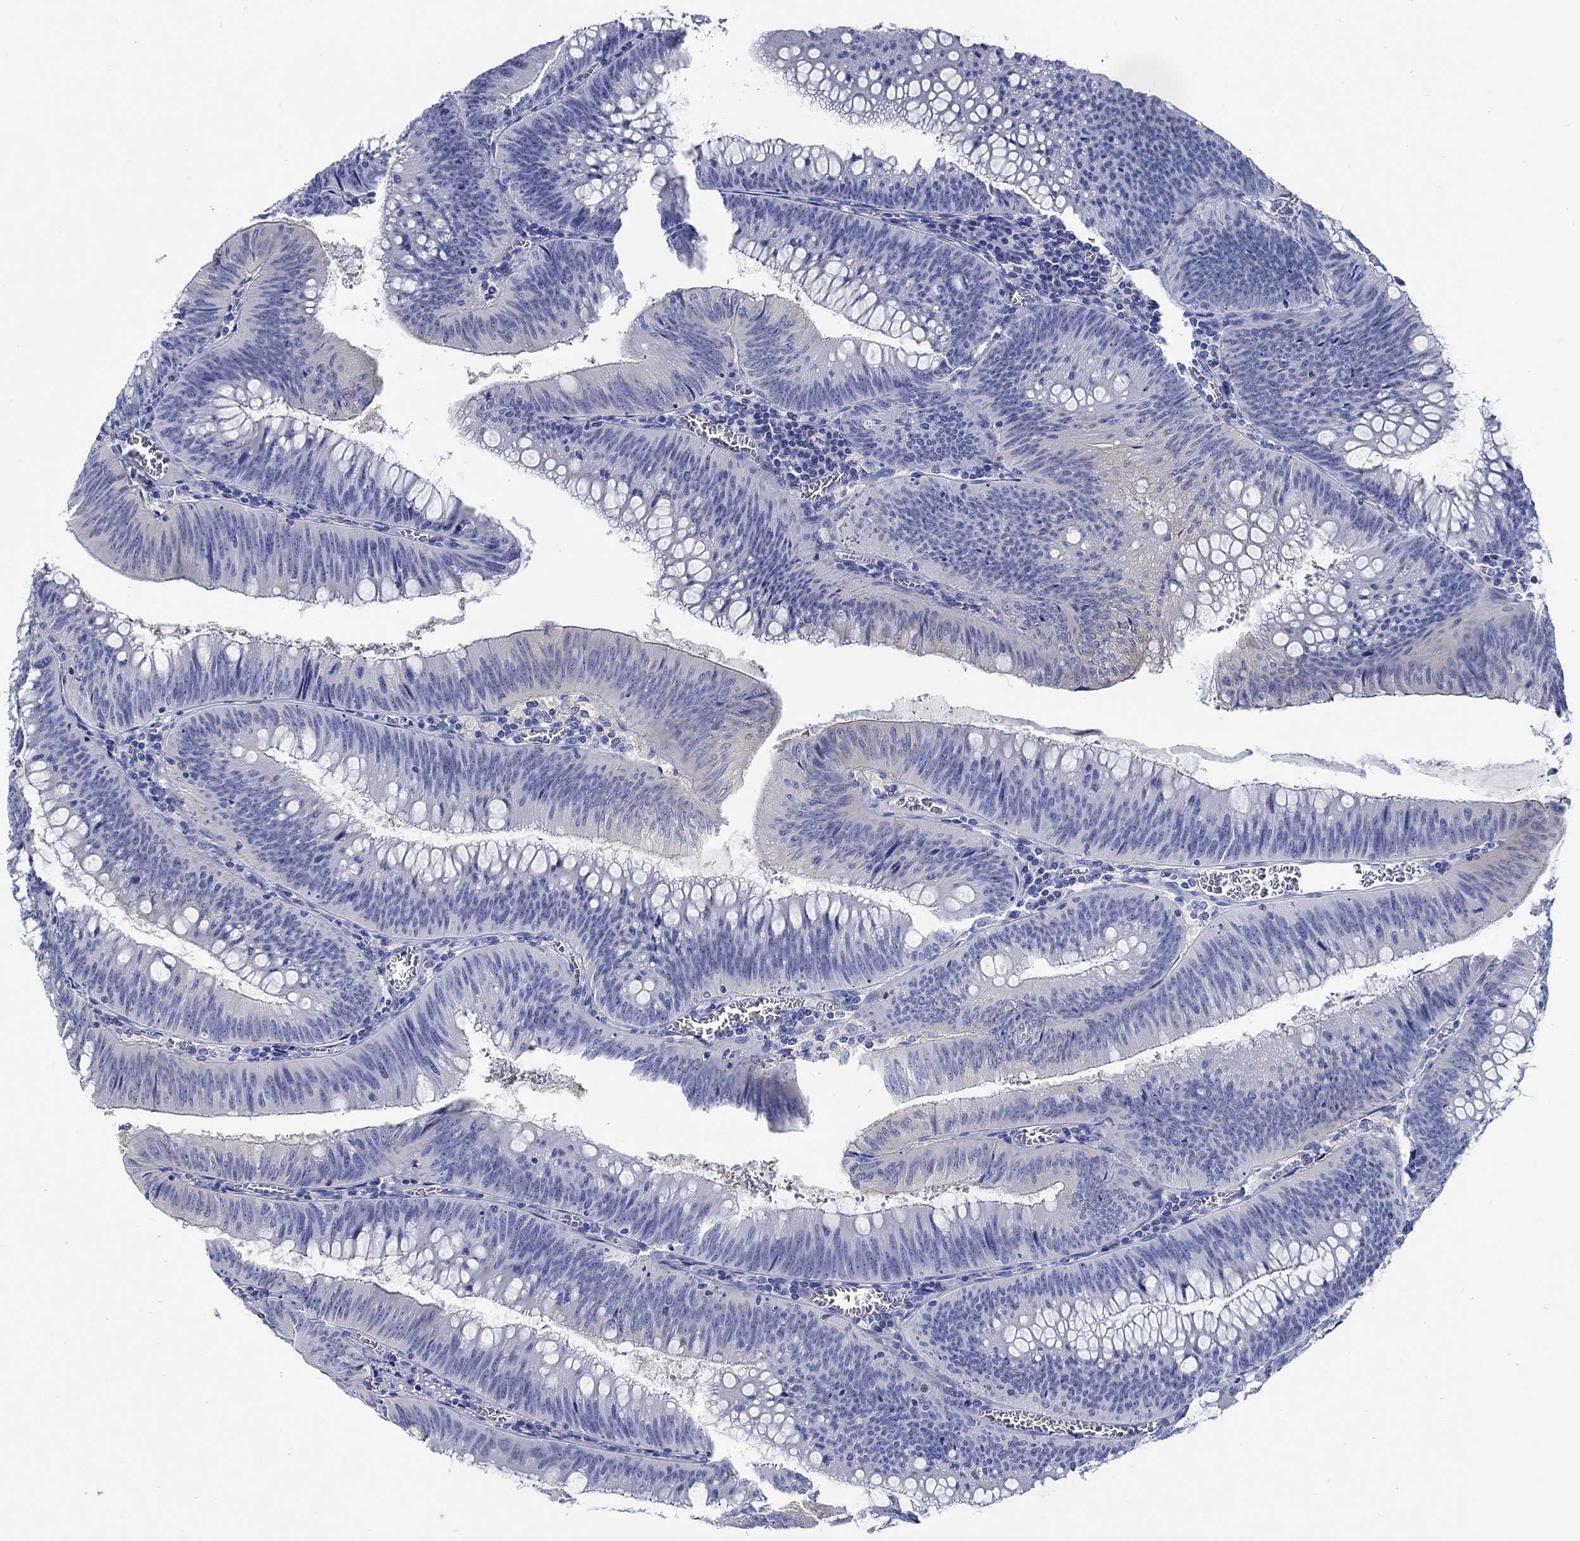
{"staining": {"intensity": "negative", "quantity": "none", "location": "none"}, "tissue": "colorectal cancer", "cell_type": "Tumor cells", "image_type": "cancer", "snomed": [{"axis": "morphology", "description": "Adenocarcinoma, NOS"}, {"axis": "topography", "description": "Rectum"}], "caption": "Tumor cells show no significant protein positivity in colorectal cancer.", "gene": "FBXO2", "patient": {"sex": "female", "age": 72}}